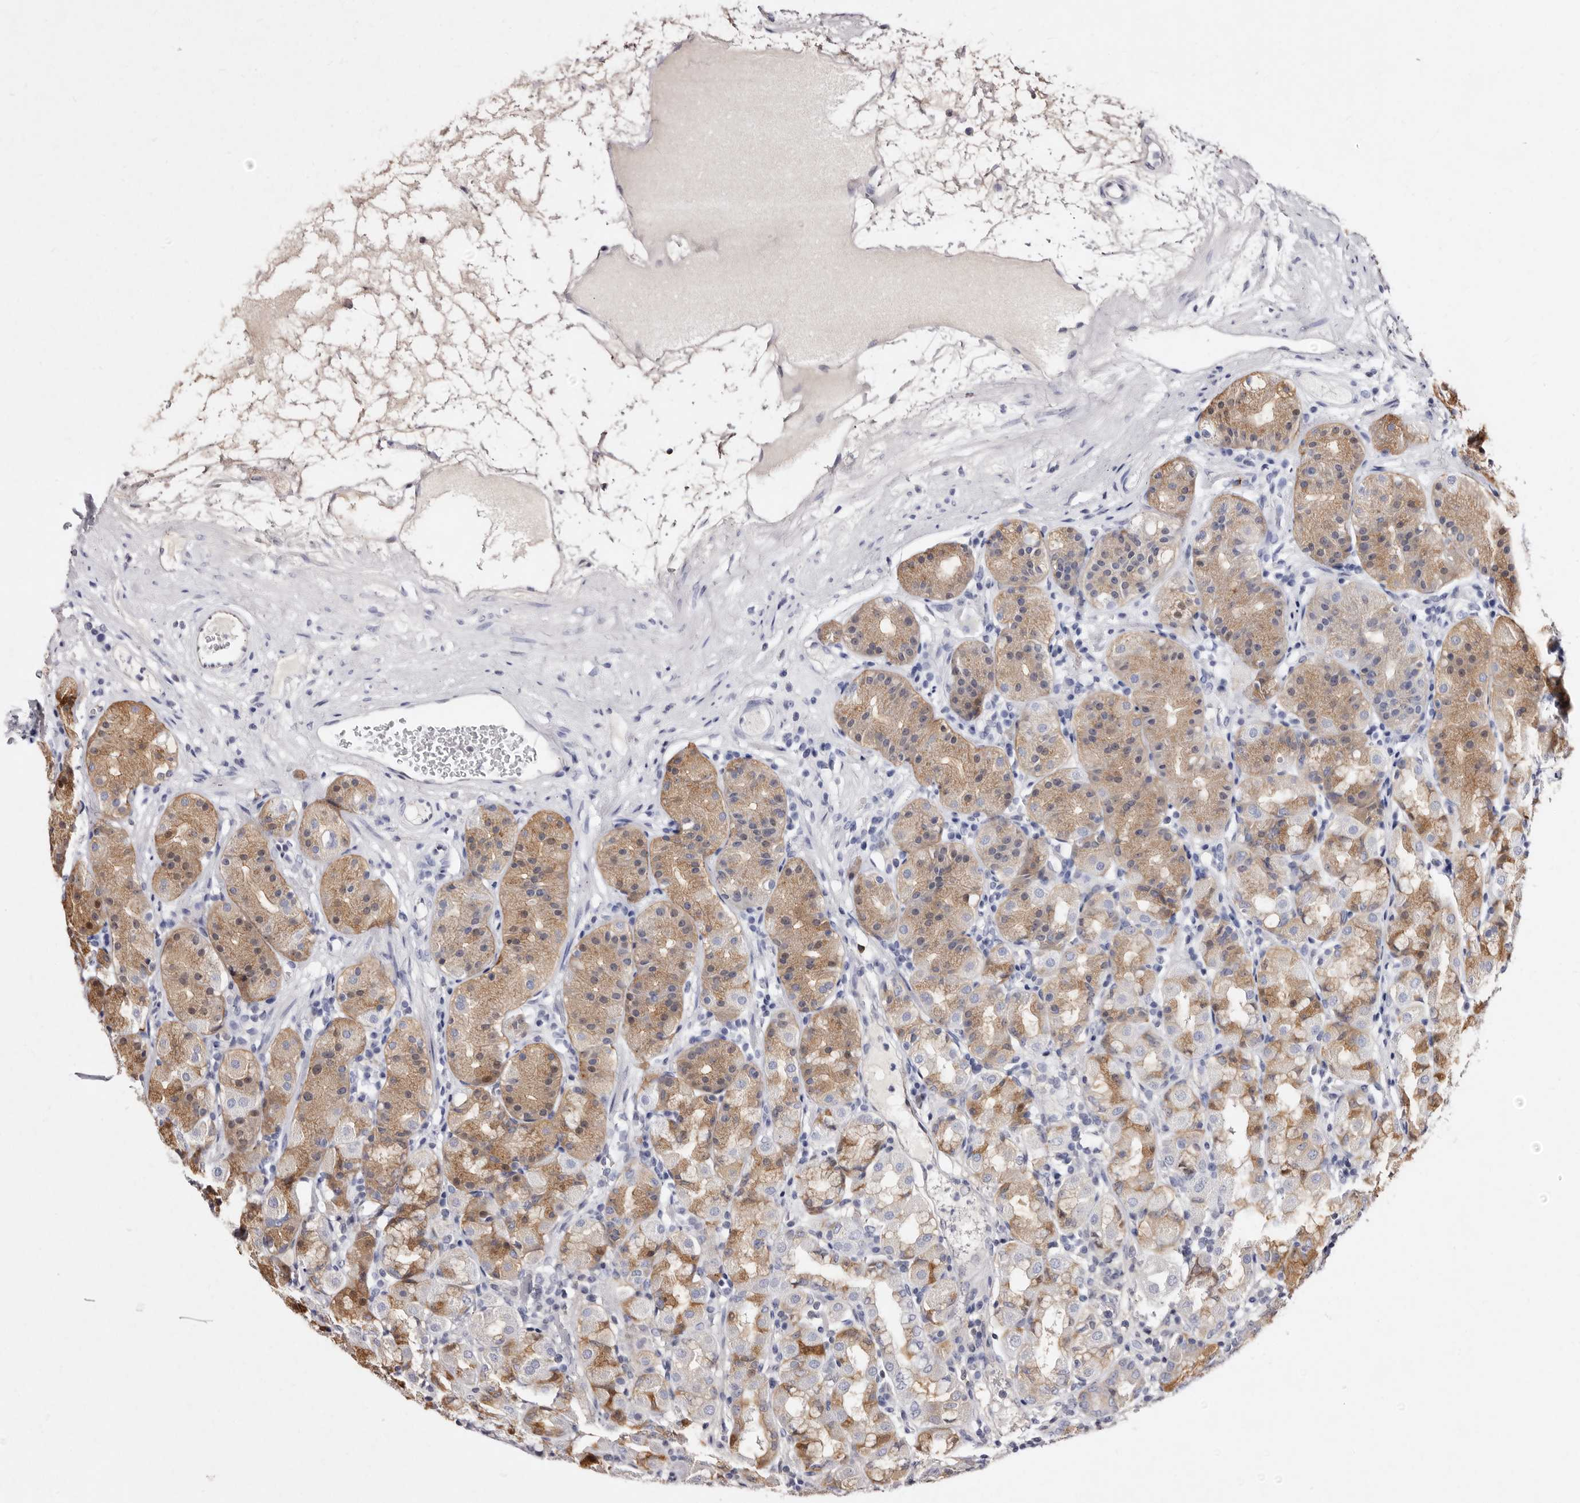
{"staining": {"intensity": "moderate", "quantity": "<25%", "location": "cytoplasmic/membranous"}, "tissue": "stomach", "cell_type": "Glandular cells", "image_type": "normal", "snomed": [{"axis": "morphology", "description": "Normal tissue, NOS"}, {"axis": "topography", "description": "Stomach, lower"}], "caption": "Brown immunohistochemical staining in normal human stomach shows moderate cytoplasmic/membranous expression in about <25% of glandular cells.", "gene": "GIMAP4", "patient": {"sex": "female", "age": 56}}